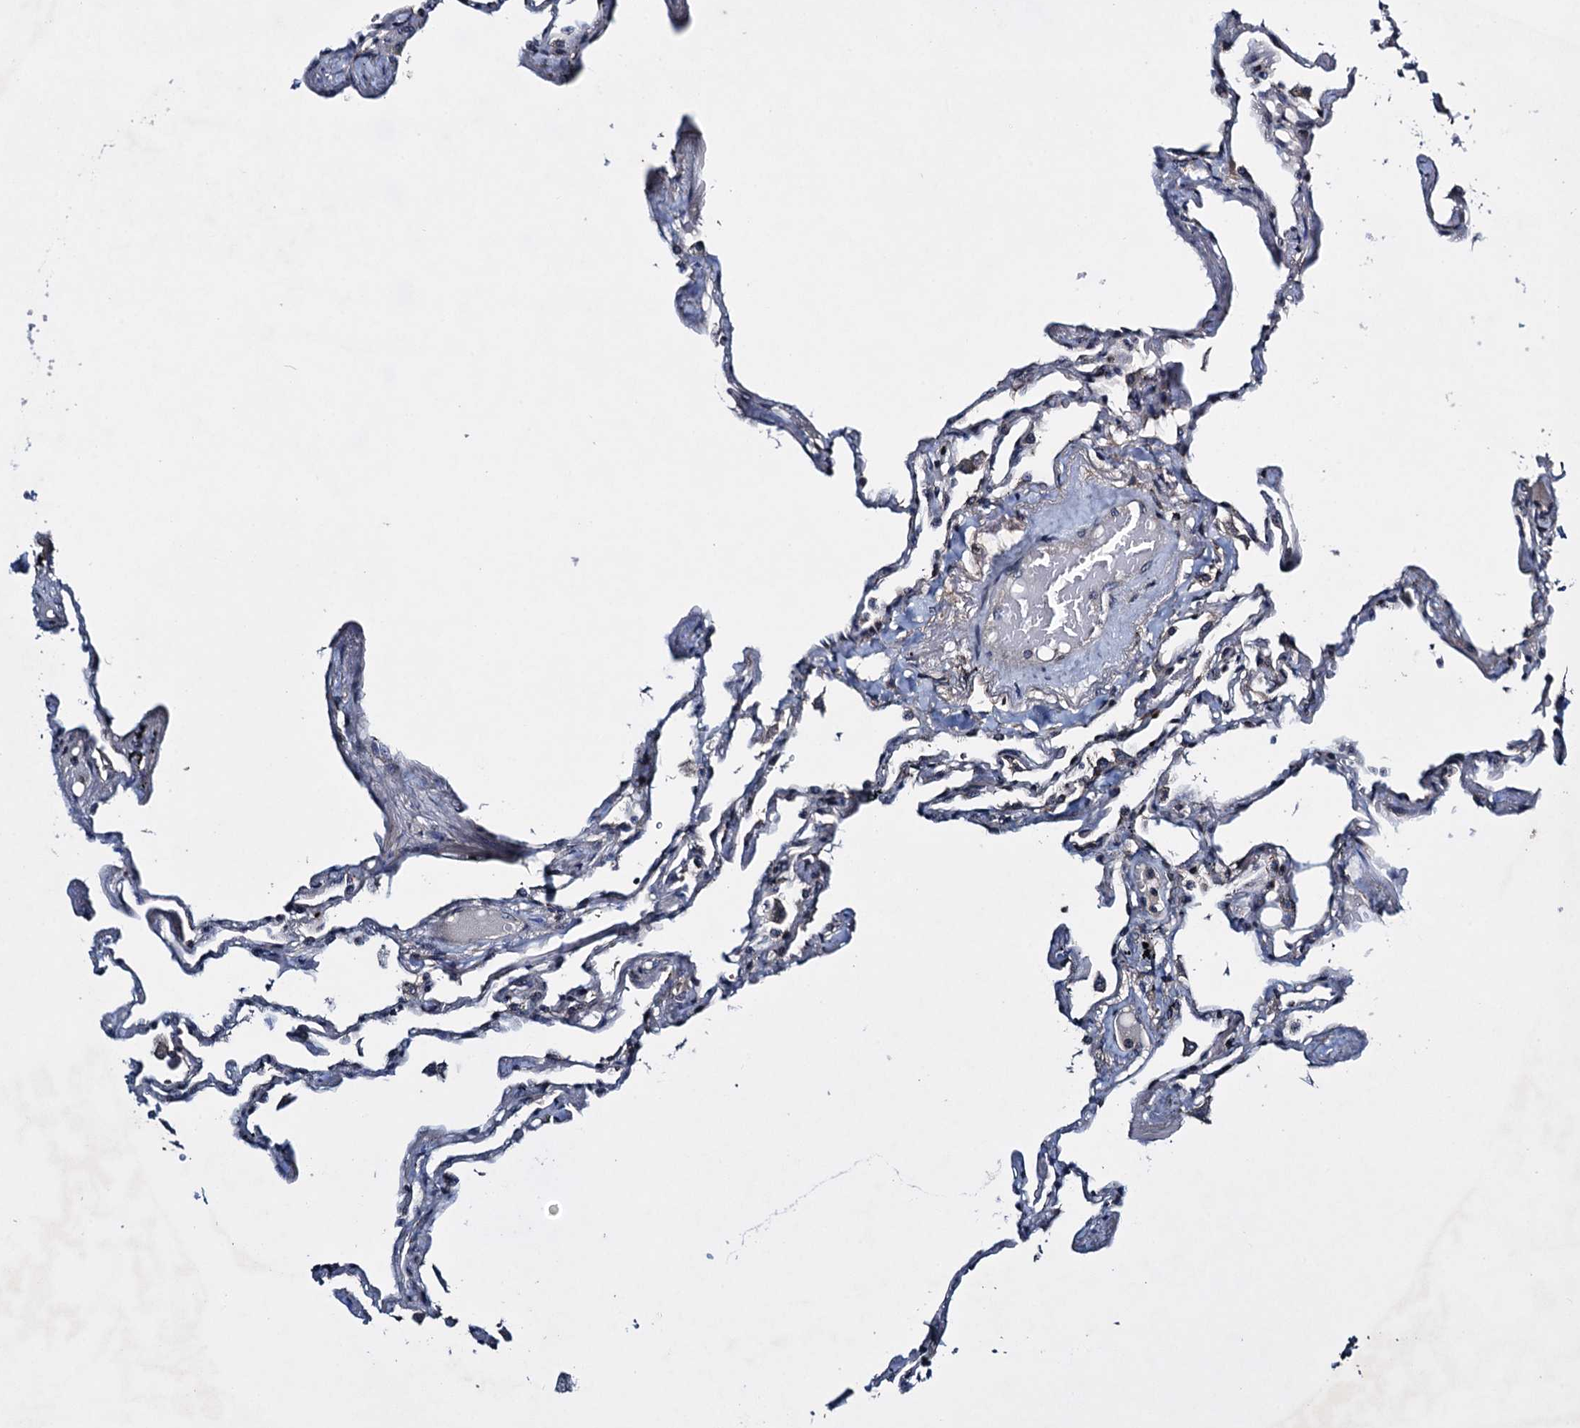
{"staining": {"intensity": "negative", "quantity": "none", "location": "none"}, "tissue": "lung", "cell_type": "Alveolar cells", "image_type": "normal", "snomed": [{"axis": "morphology", "description": "Normal tissue, NOS"}, {"axis": "topography", "description": "Lung"}], "caption": "Immunohistochemistry histopathology image of benign lung: lung stained with DAB reveals no significant protein positivity in alveolar cells.", "gene": "RNF165", "patient": {"sex": "female", "age": 67}}